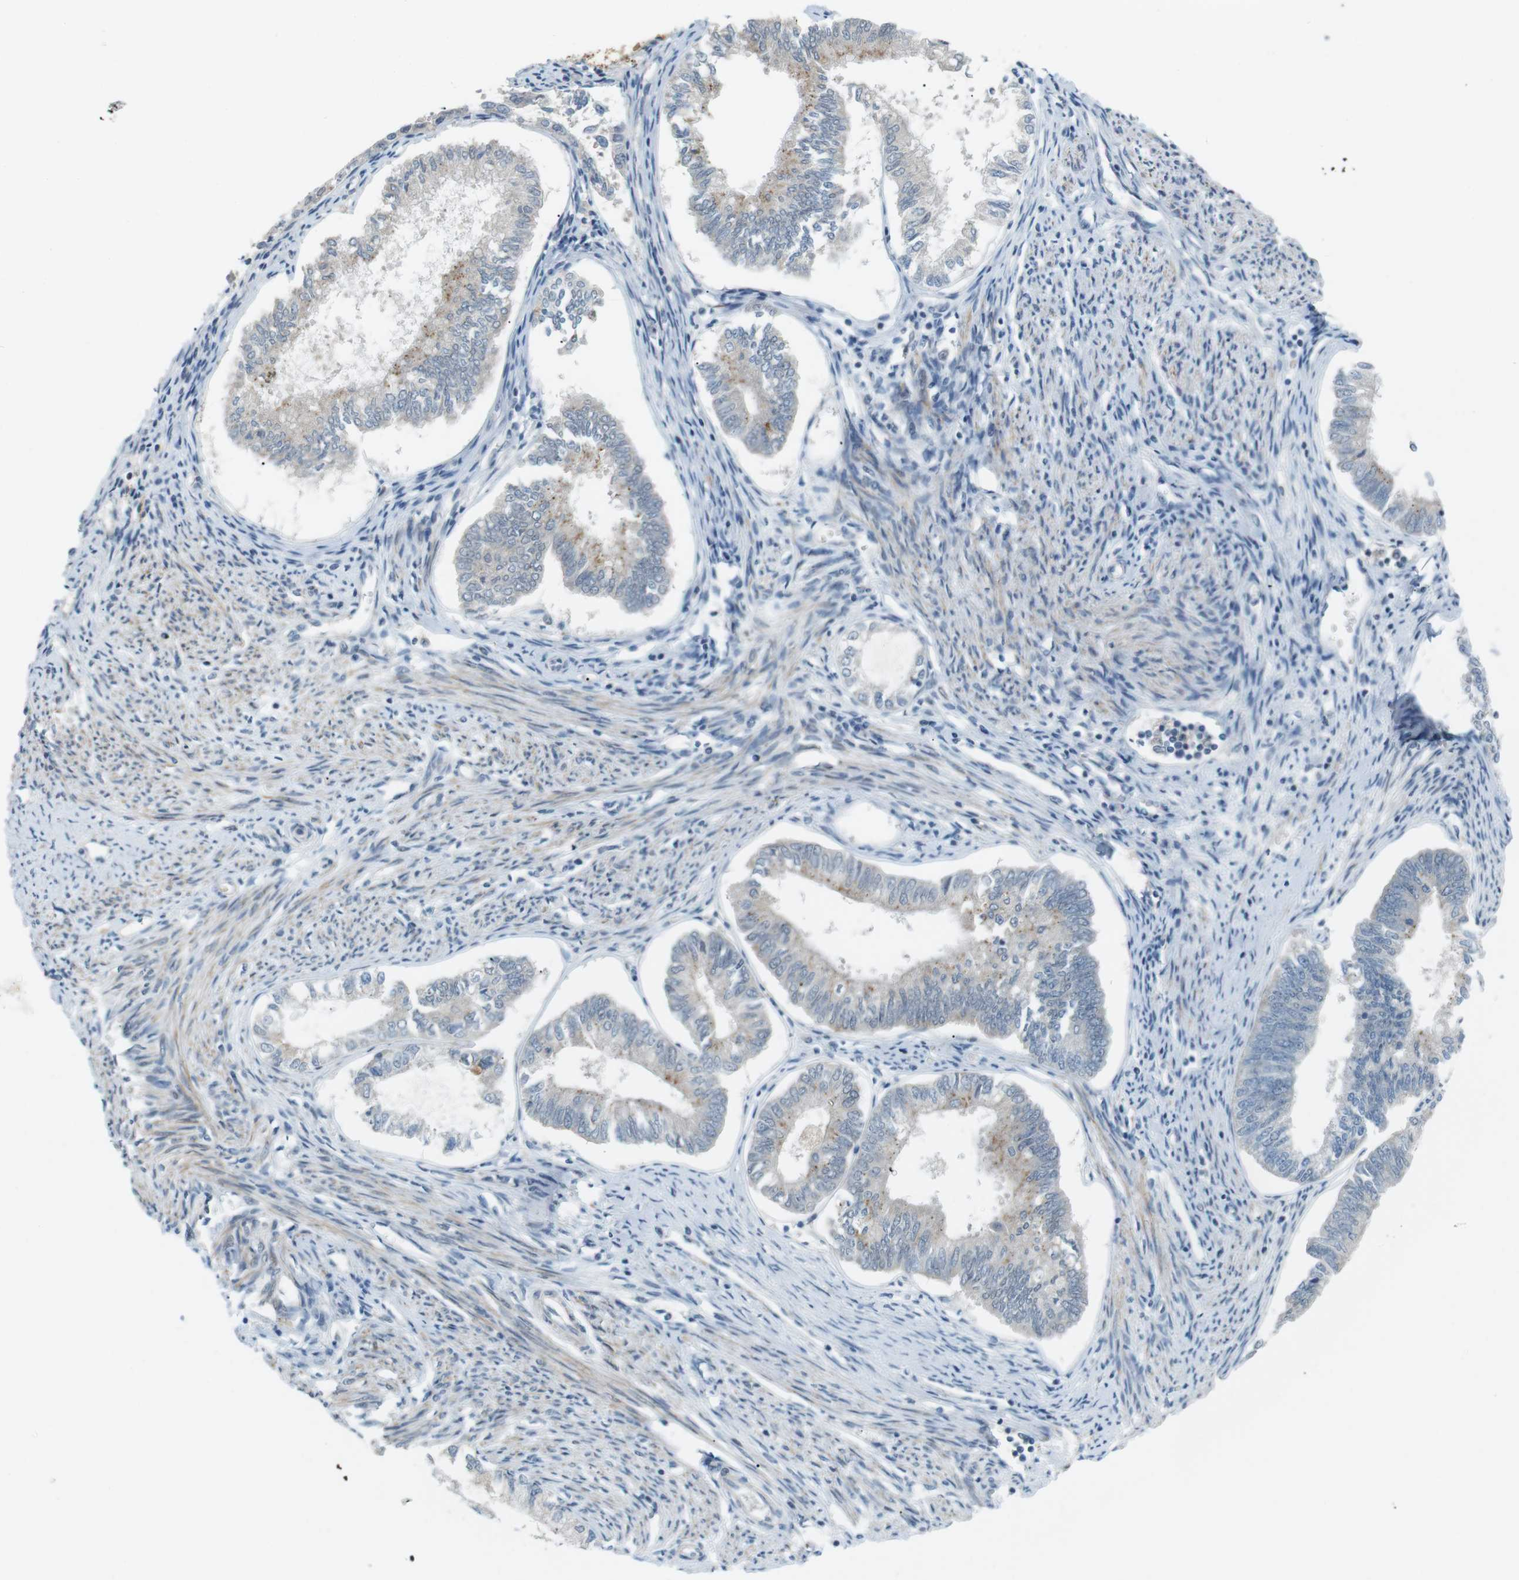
{"staining": {"intensity": "moderate", "quantity": "<25%", "location": "cytoplasmic/membranous"}, "tissue": "endometrial cancer", "cell_type": "Tumor cells", "image_type": "cancer", "snomed": [{"axis": "morphology", "description": "Adenocarcinoma, NOS"}, {"axis": "topography", "description": "Endometrium"}], "caption": "Moderate cytoplasmic/membranous protein positivity is seen in approximately <25% of tumor cells in endometrial cancer. The protein of interest is shown in brown color, while the nuclei are stained blue.", "gene": "RTN3", "patient": {"sex": "female", "age": 86}}